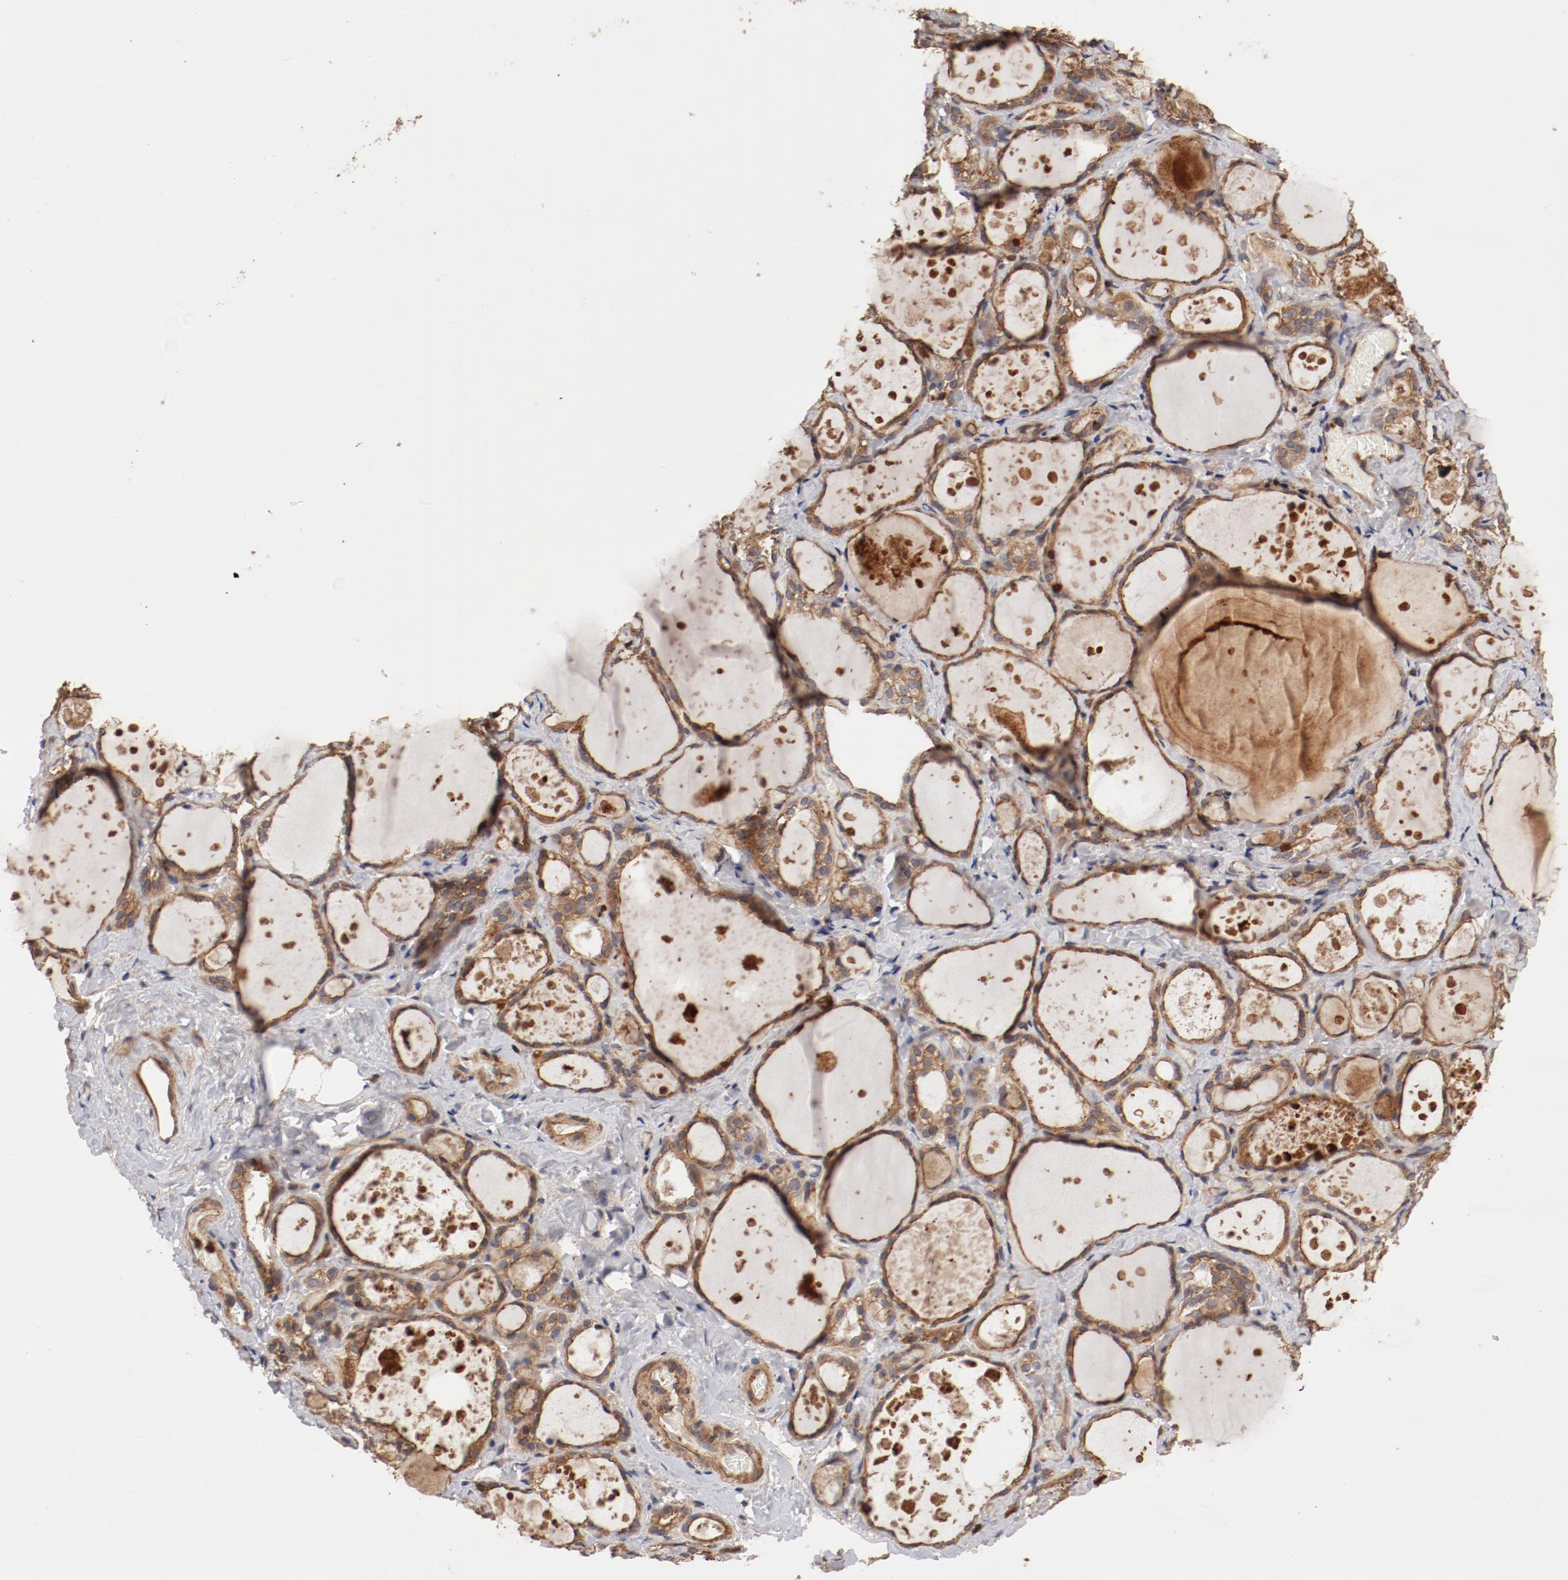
{"staining": {"intensity": "moderate", "quantity": ">75%", "location": "cytoplasmic/membranous"}, "tissue": "thyroid gland", "cell_type": "Glandular cells", "image_type": "normal", "snomed": [{"axis": "morphology", "description": "Normal tissue, NOS"}, {"axis": "topography", "description": "Thyroid gland"}], "caption": "This image reveals immunohistochemistry staining of benign thyroid gland, with medium moderate cytoplasmic/membranous positivity in approximately >75% of glandular cells.", "gene": "GUF1", "patient": {"sex": "female", "age": 75}}